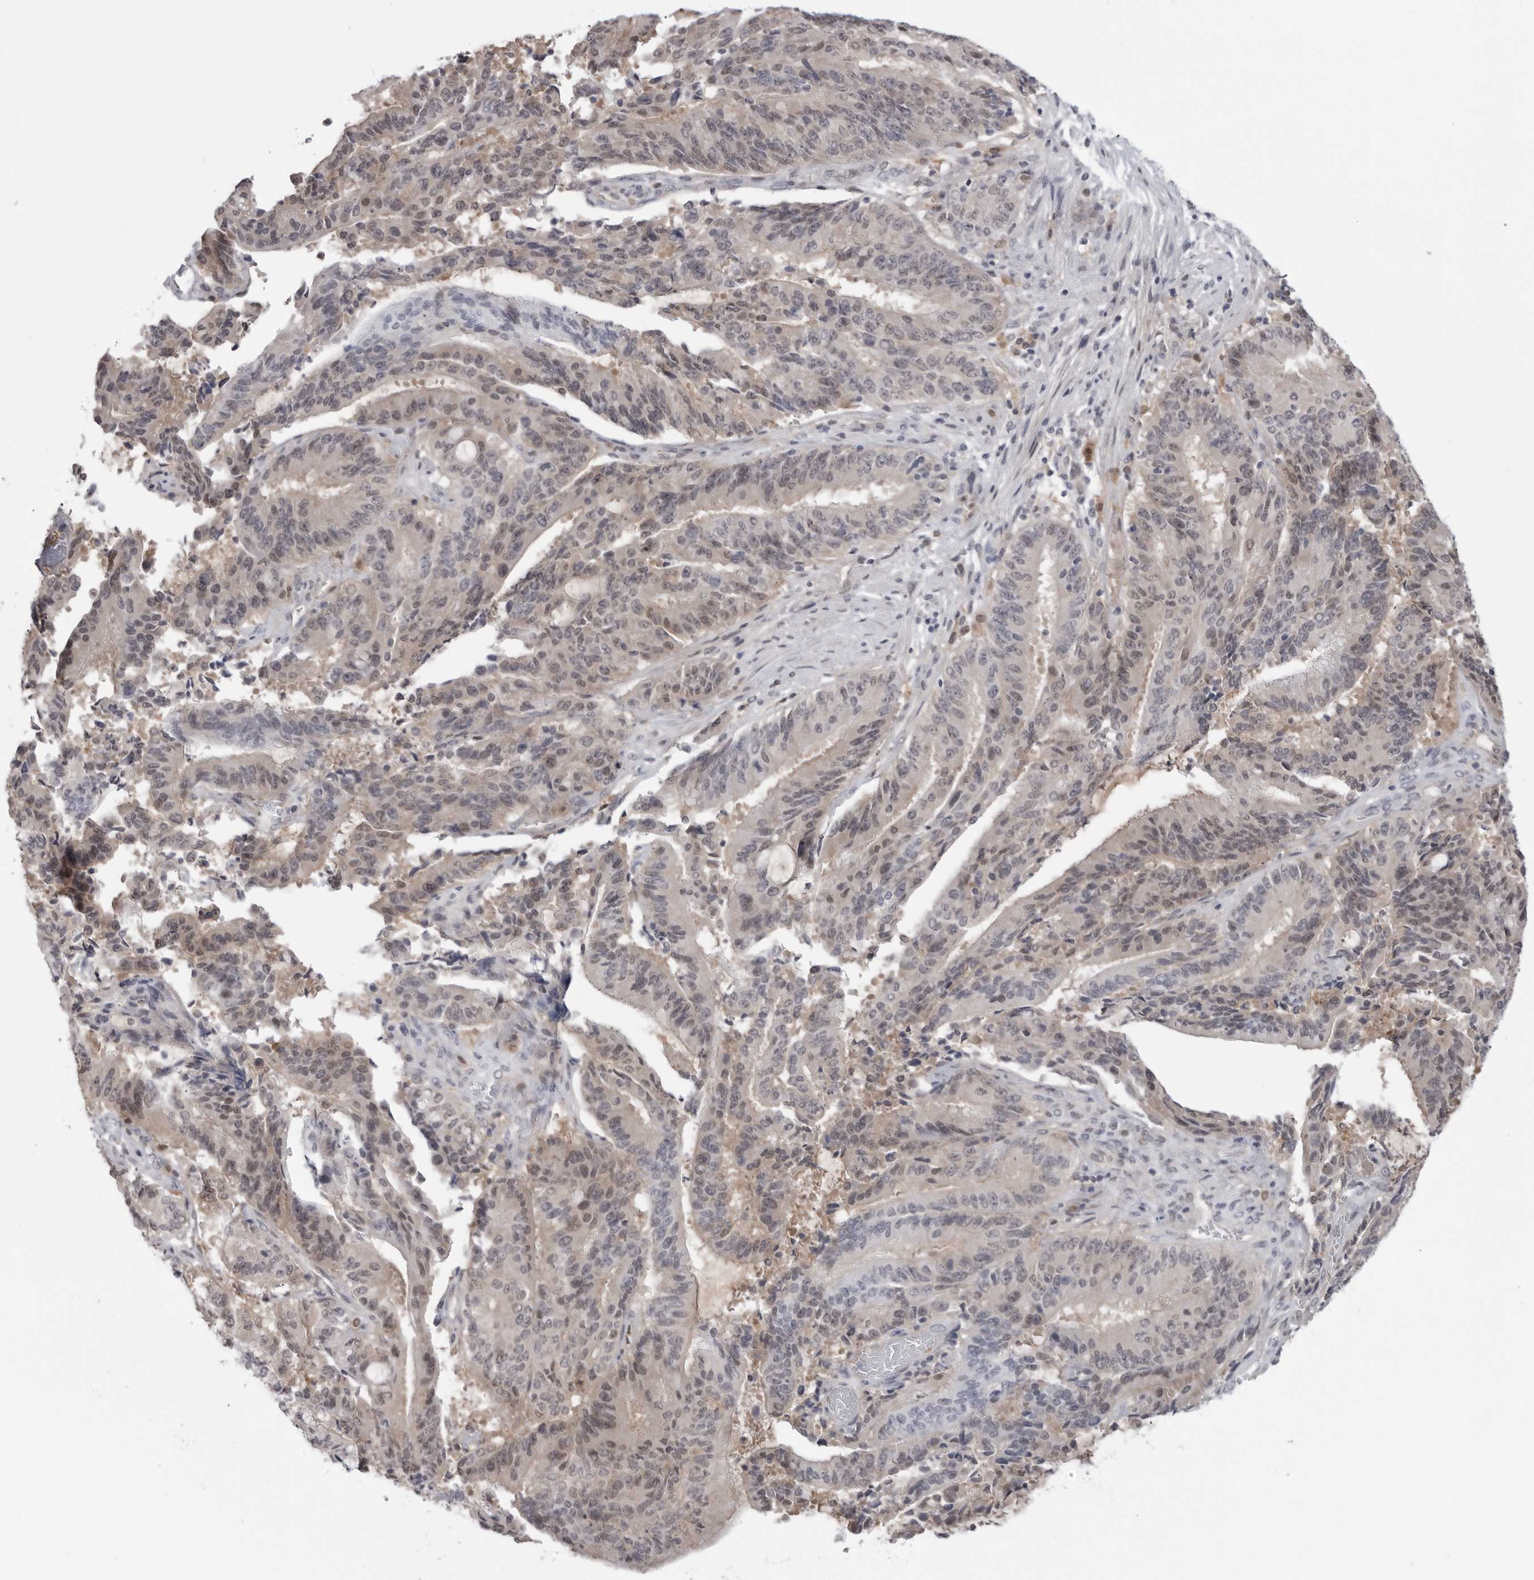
{"staining": {"intensity": "weak", "quantity": "25%-75%", "location": "cytoplasmic/membranous,nuclear"}, "tissue": "liver cancer", "cell_type": "Tumor cells", "image_type": "cancer", "snomed": [{"axis": "morphology", "description": "Normal tissue, NOS"}, {"axis": "morphology", "description": "Cholangiocarcinoma"}, {"axis": "topography", "description": "Liver"}, {"axis": "topography", "description": "Peripheral nerve tissue"}], "caption": "Liver cholangiocarcinoma tissue reveals weak cytoplasmic/membranous and nuclear staining in approximately 25%-75% of tumor cells, visualized by immunohistochemistry.", "gene": "PNPO", "patient": {"sex": "female", "age": 73}}